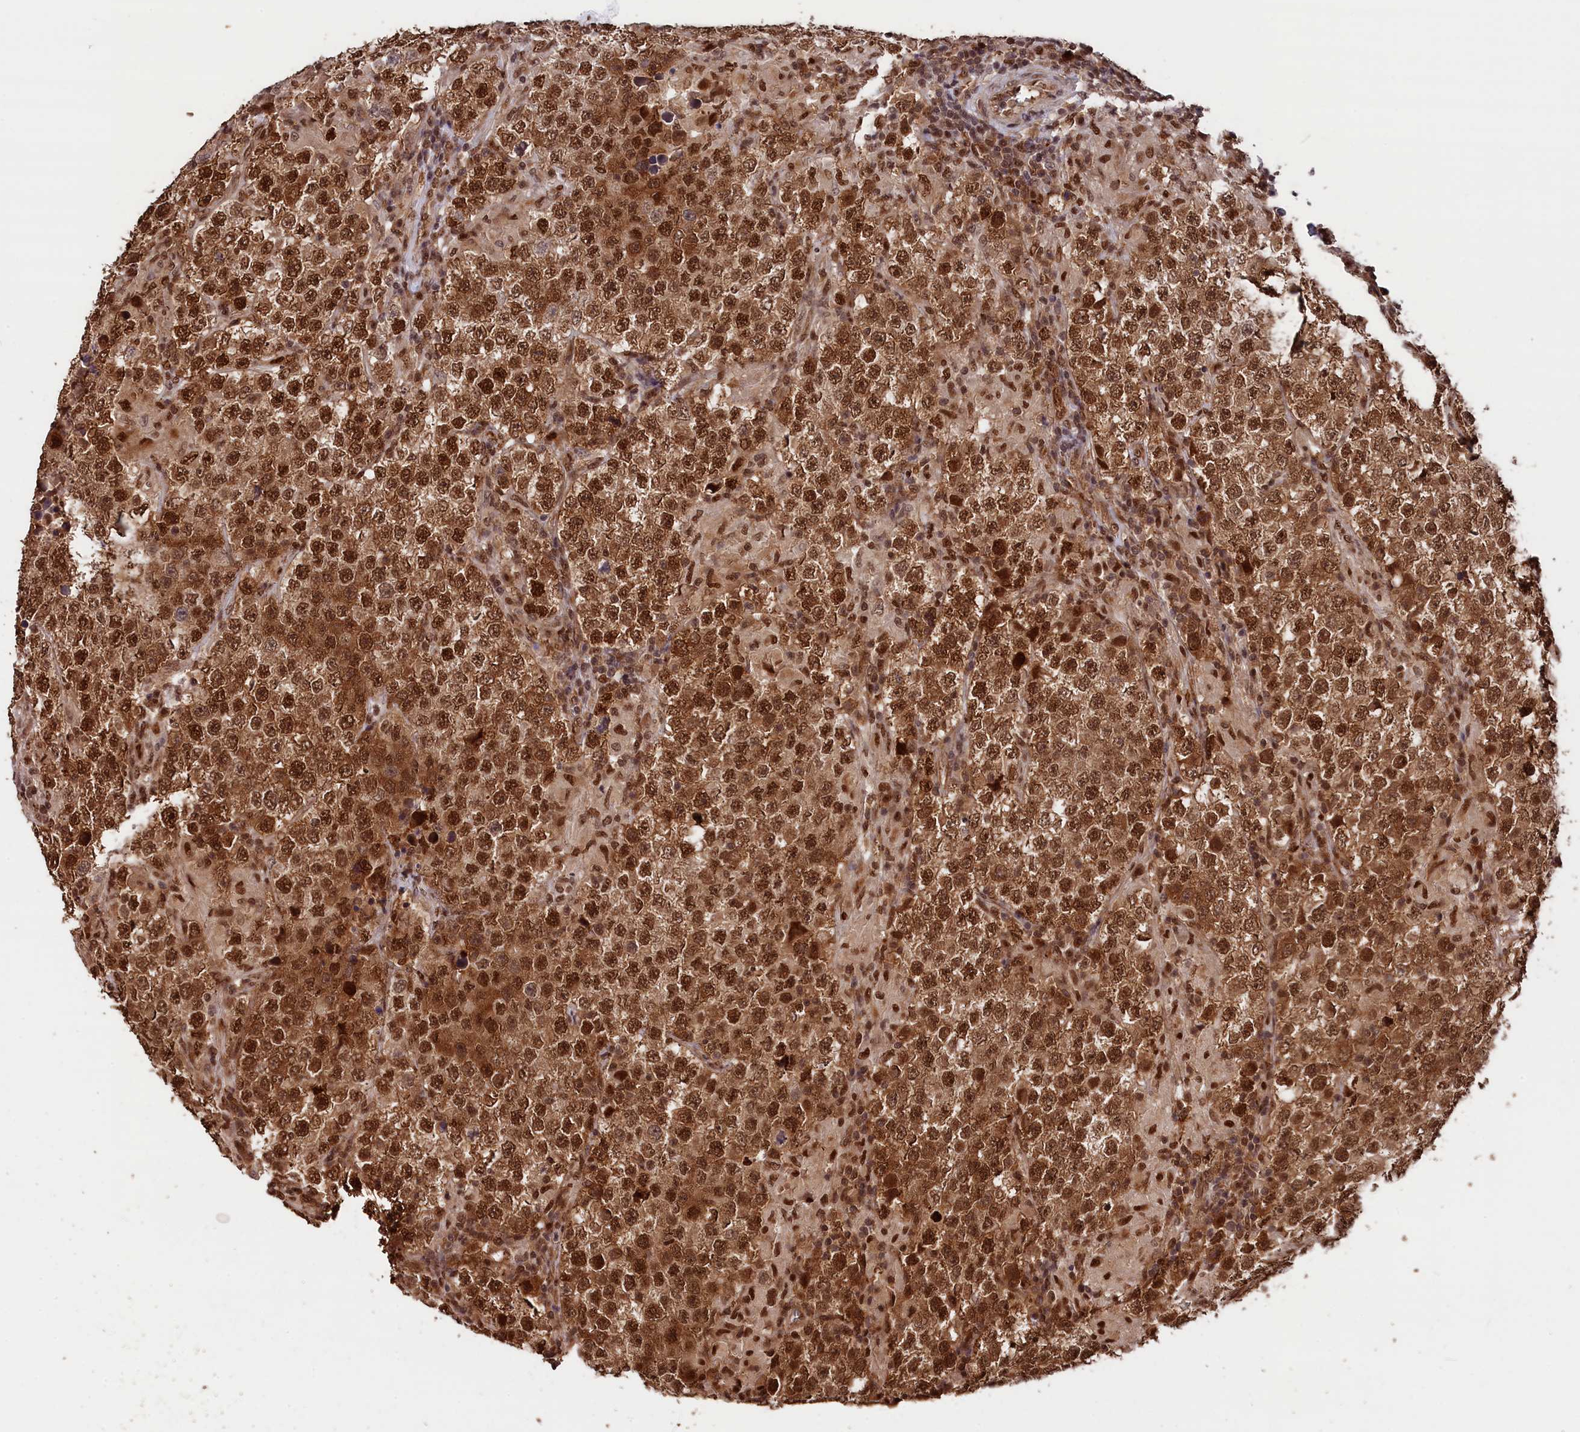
{"staining": {"intensity": "moderate", "quantity": ">75%", "location": "nuclear"}, "tissue": "testis cancer", "cell_type": "Tumor cells", "image_type": "cancer", "snomed": [{"axis": "morphology", "description": "Normal tissue, NOS"}, {"axis": "morphology", "description": "Urothelial carcinoma, High grade"}, {"axis": "morphology", "description": "Seminoma, NOS"}, {"axis": "morphology", "description": "Carcinoma, Embryonal, NOS"}, {"axis": "topography", "description": "Urinary bladder"}, {"axis": "topography", "description": "Testis"}], "caption": "Testis cancer (embryonal carcinoma) was stained to show a protein in brown. There is medium levels of moderate nuclear expression in approximately >75% of tumor cells. (brown staining indicates protein expression, while blue staining denotes nuclei).", "gene": "ADRM1", "patient": {"sex": "male", "age": 41}}